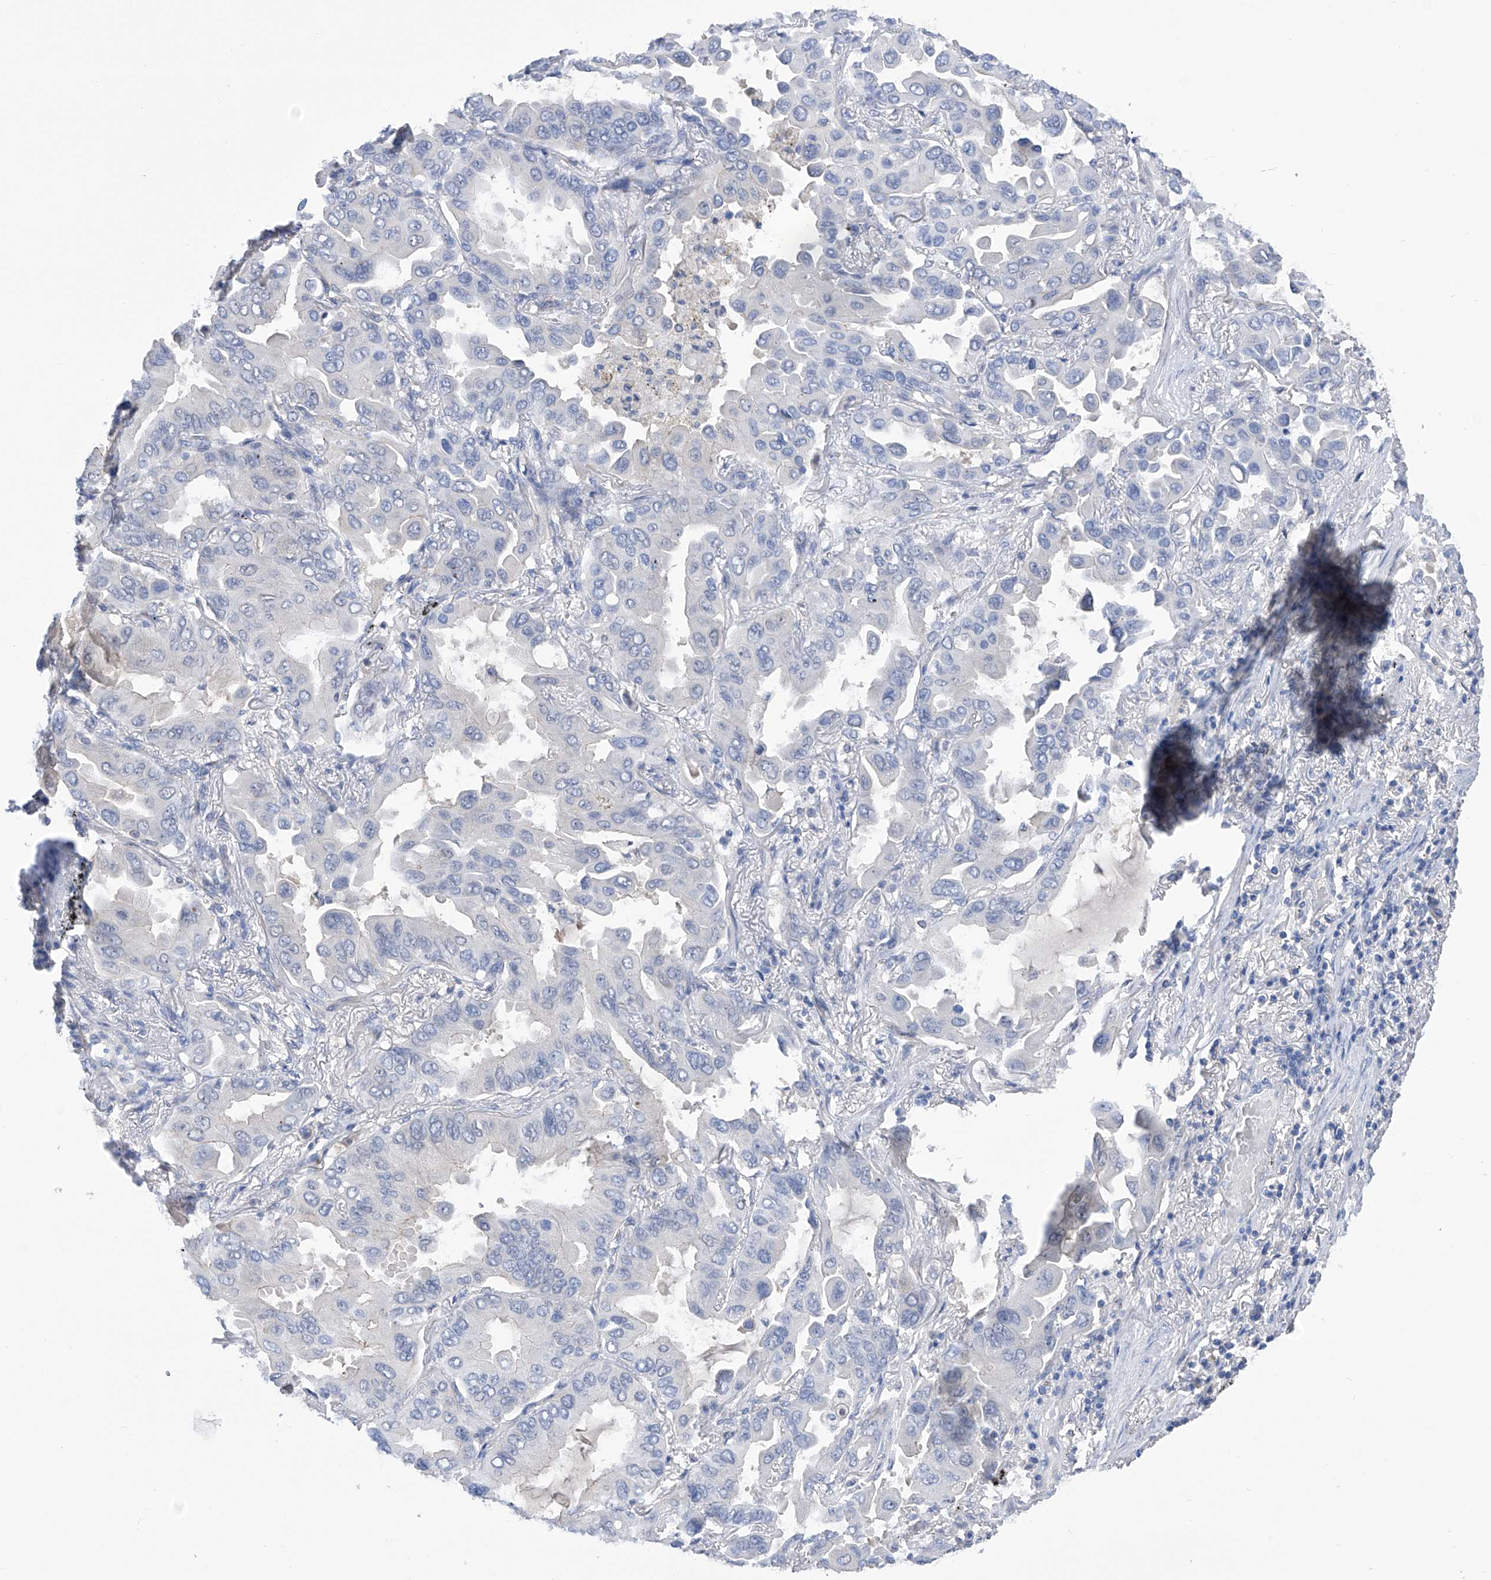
{"staining": {"intensity": "negative", "quantity": "none", "location": "none"}, "tissue": "lung cancer", "cell_type": "Tumor cells", "image_type": "cancer", "snomed": [{"axis": "morphology", "description": "Adenocarcinoma, NOS"}, {"axis": "topography", "description": "Lung"}], "caption": "Immunohistochemistry (IHC) micrograph of neoplastic tissue: human lung adenocarcinoma stained with DAB exhibits no significant protein staining in tumor cells.", "gene": "PGM3", "patient": {"sex": "male", "age": 64}}